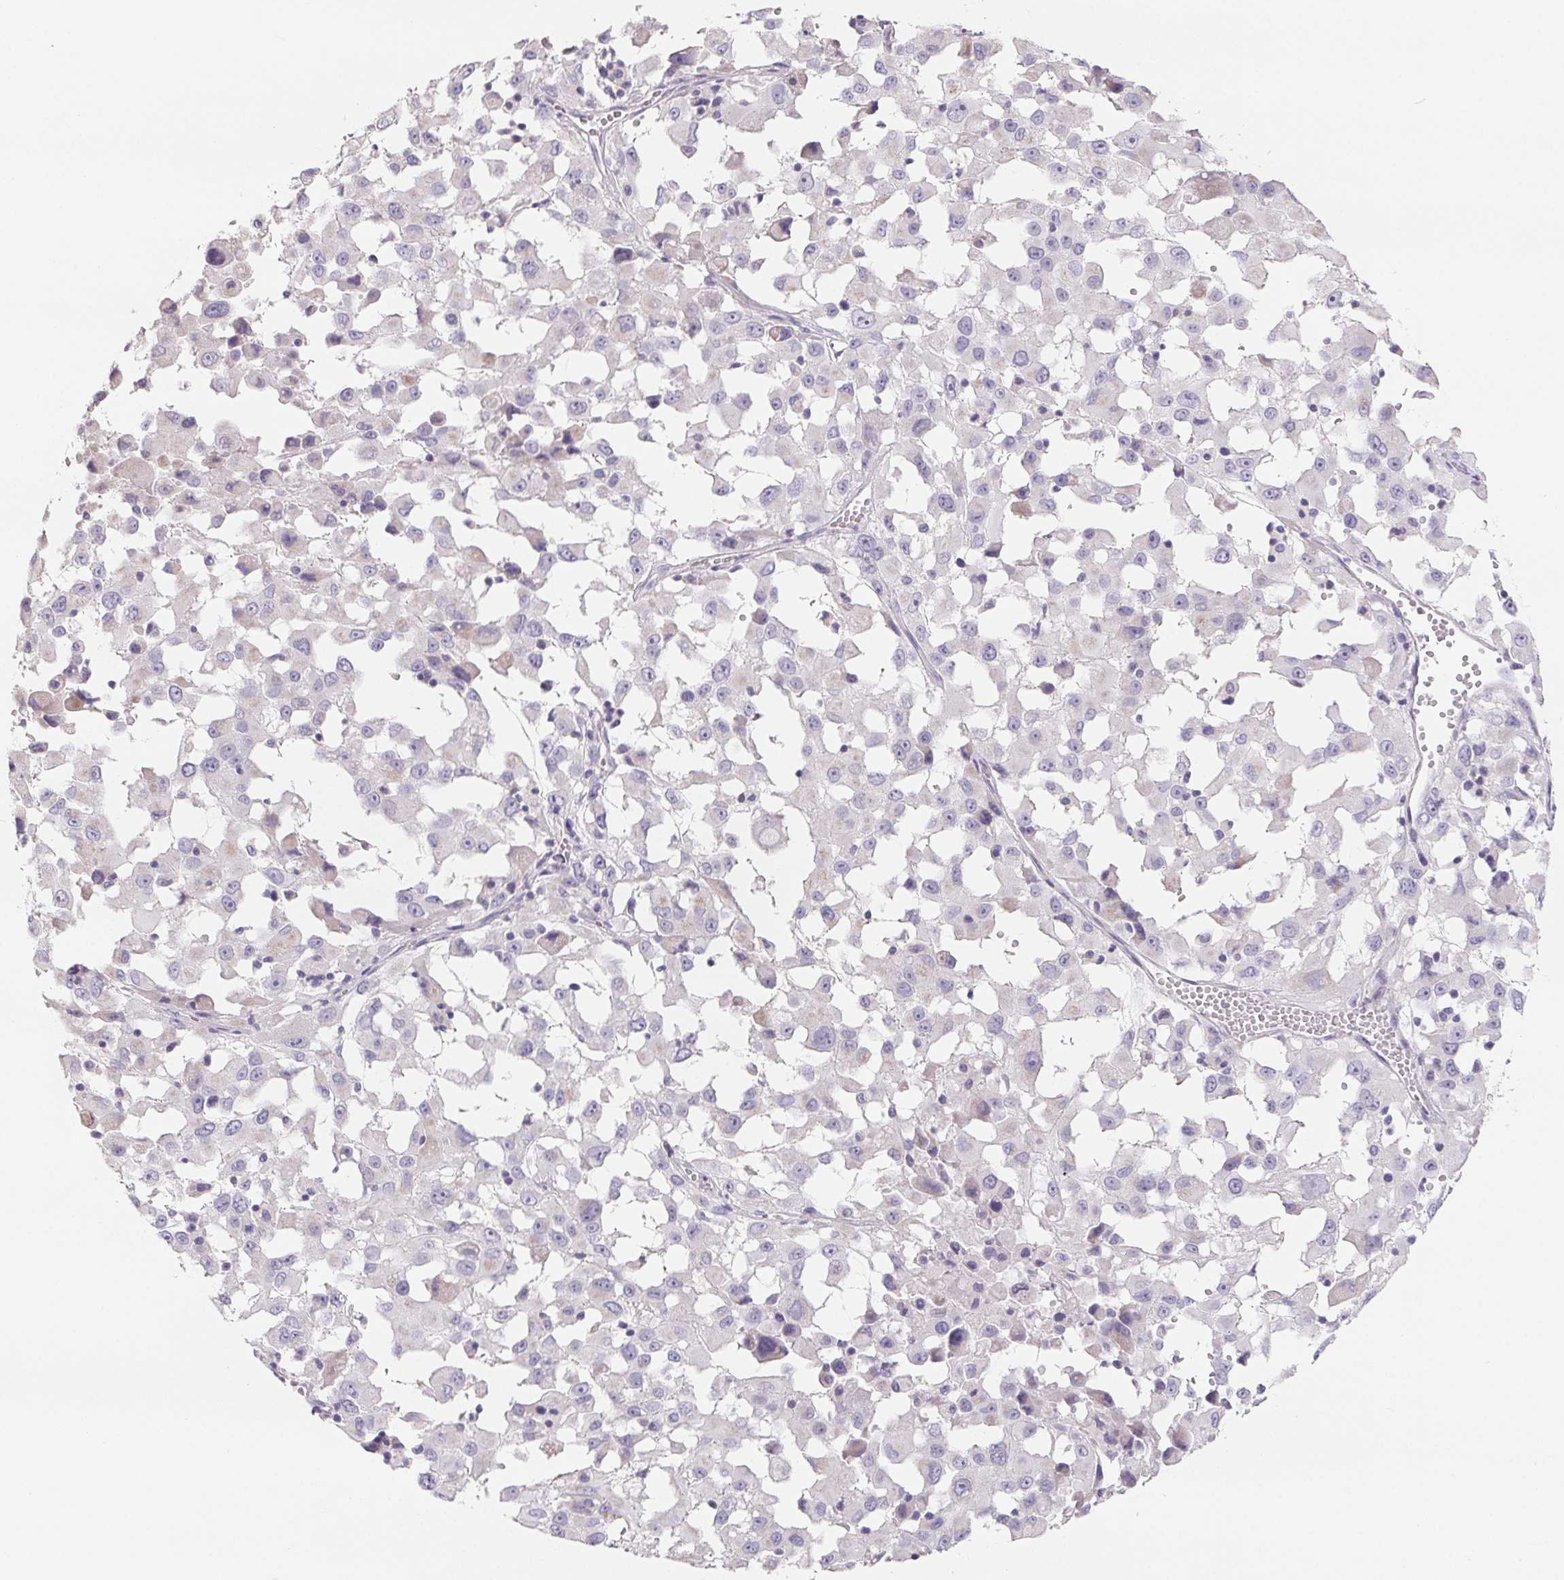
{"staining": {"intensity": "negative", "quantity": "none", "location": "none"}, "tissue": "melanoma", "cell_type": "Tumor cells", "image_type": "cancer", "snomed": [{"axis": "morphology", "description": "Malignant melanoma, Metastatic site"}, {"axis": "topography", "description": "Soft tissue"}], "caption": "Immunohistochemistry (IHC) histopathology image of human malignant melanoma (metastatic site) stained for a protein (brown), which reveals no staining in tumor cells.", "gene": "FDX1", "patient": {"sex": "male", "age": 50}}